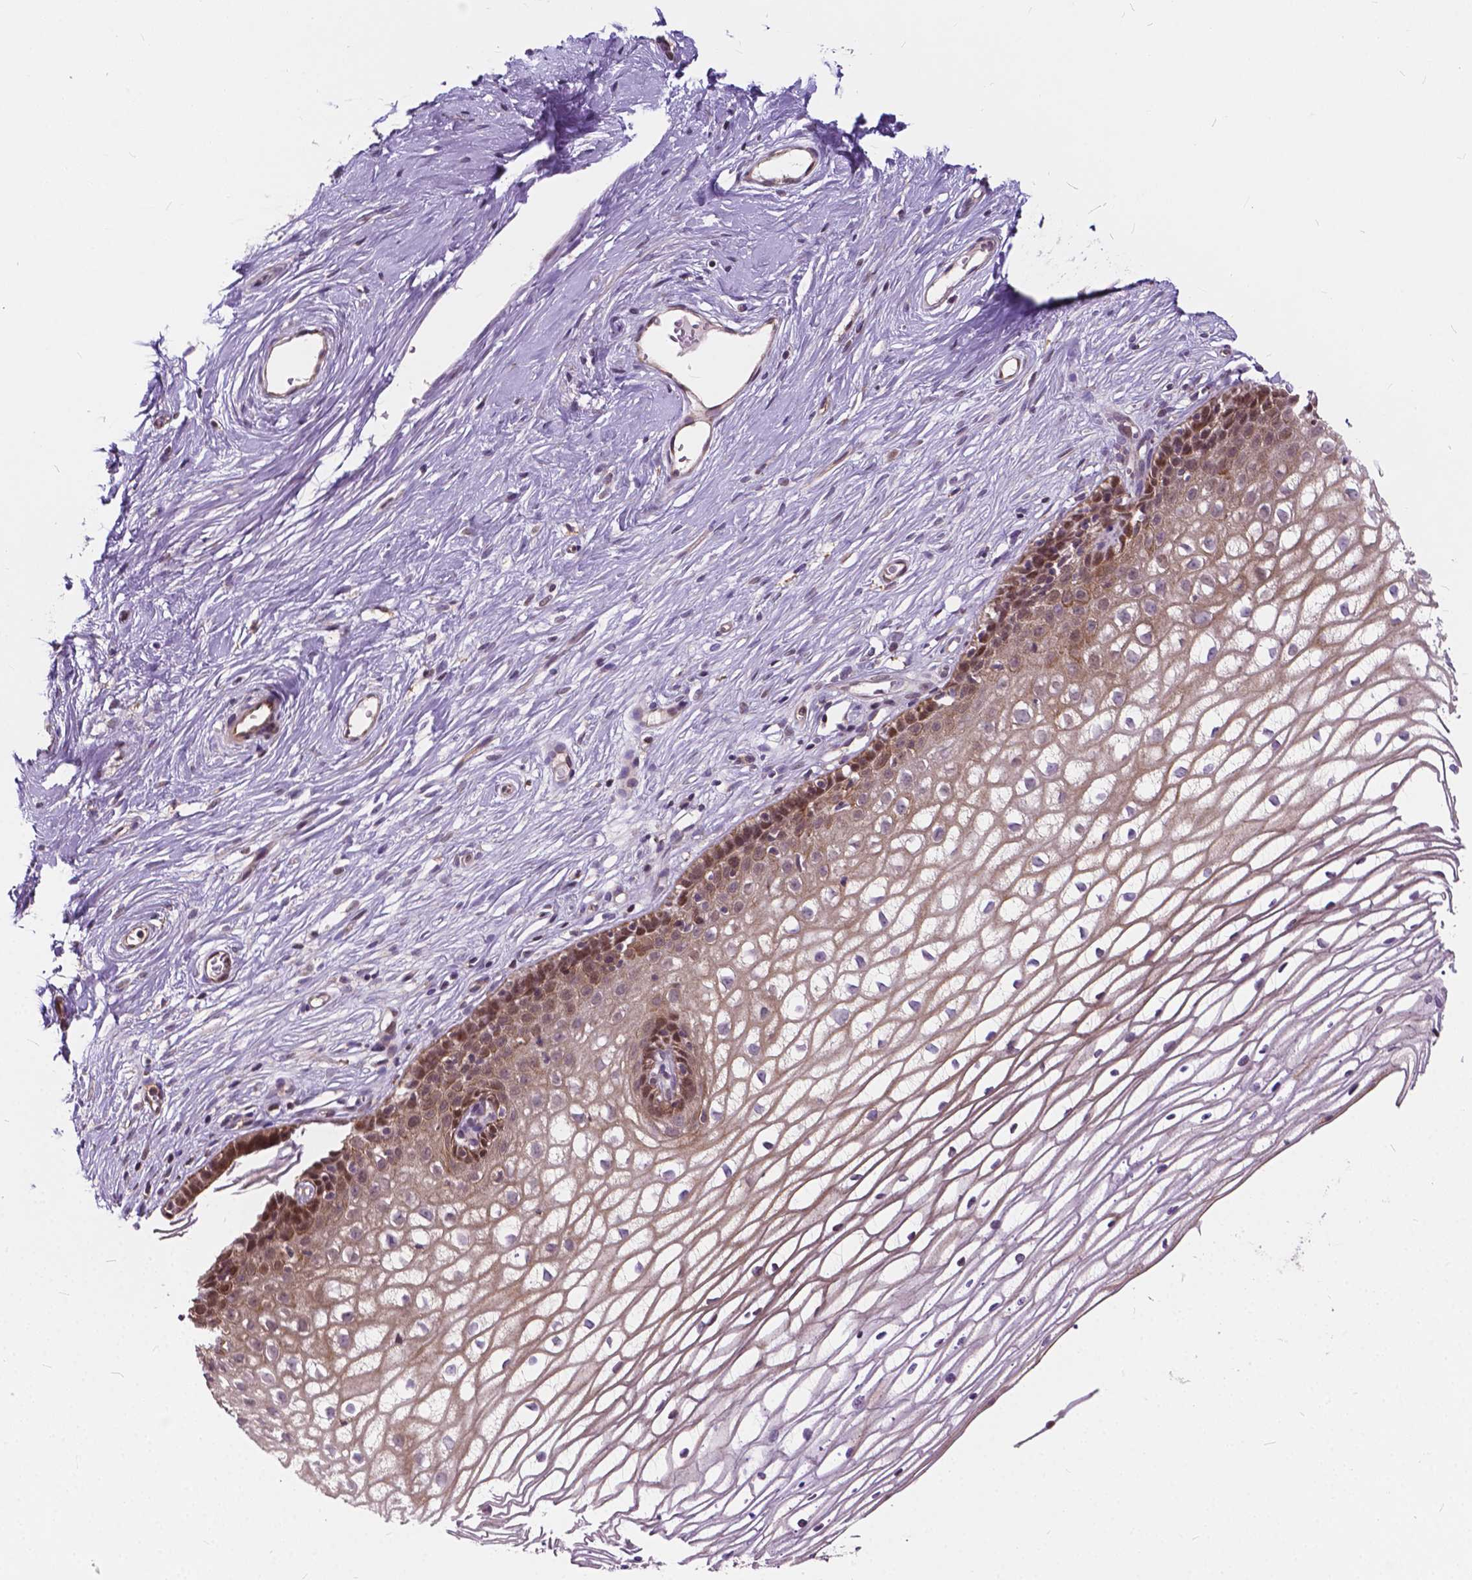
{"staining": {"intensity": "negative", "quantity": "none", "location": "none"}, "tissue": "cervix", "cell_type": "Glandular cells", "image_type": "normal", "snomed": [{"axis": "morphology", "description": "Normal tissue, NOS"}, {"axis": "topography", "description": "Cervix"}], "caption": "Immunohistochemistry (IHC) photomicrograph of normal human cervix stained for a protein (brown), which demonstrates no expression in glandular cells.", "gene": "INPP5E", "patient": {"sex": "female", "age": 40}}